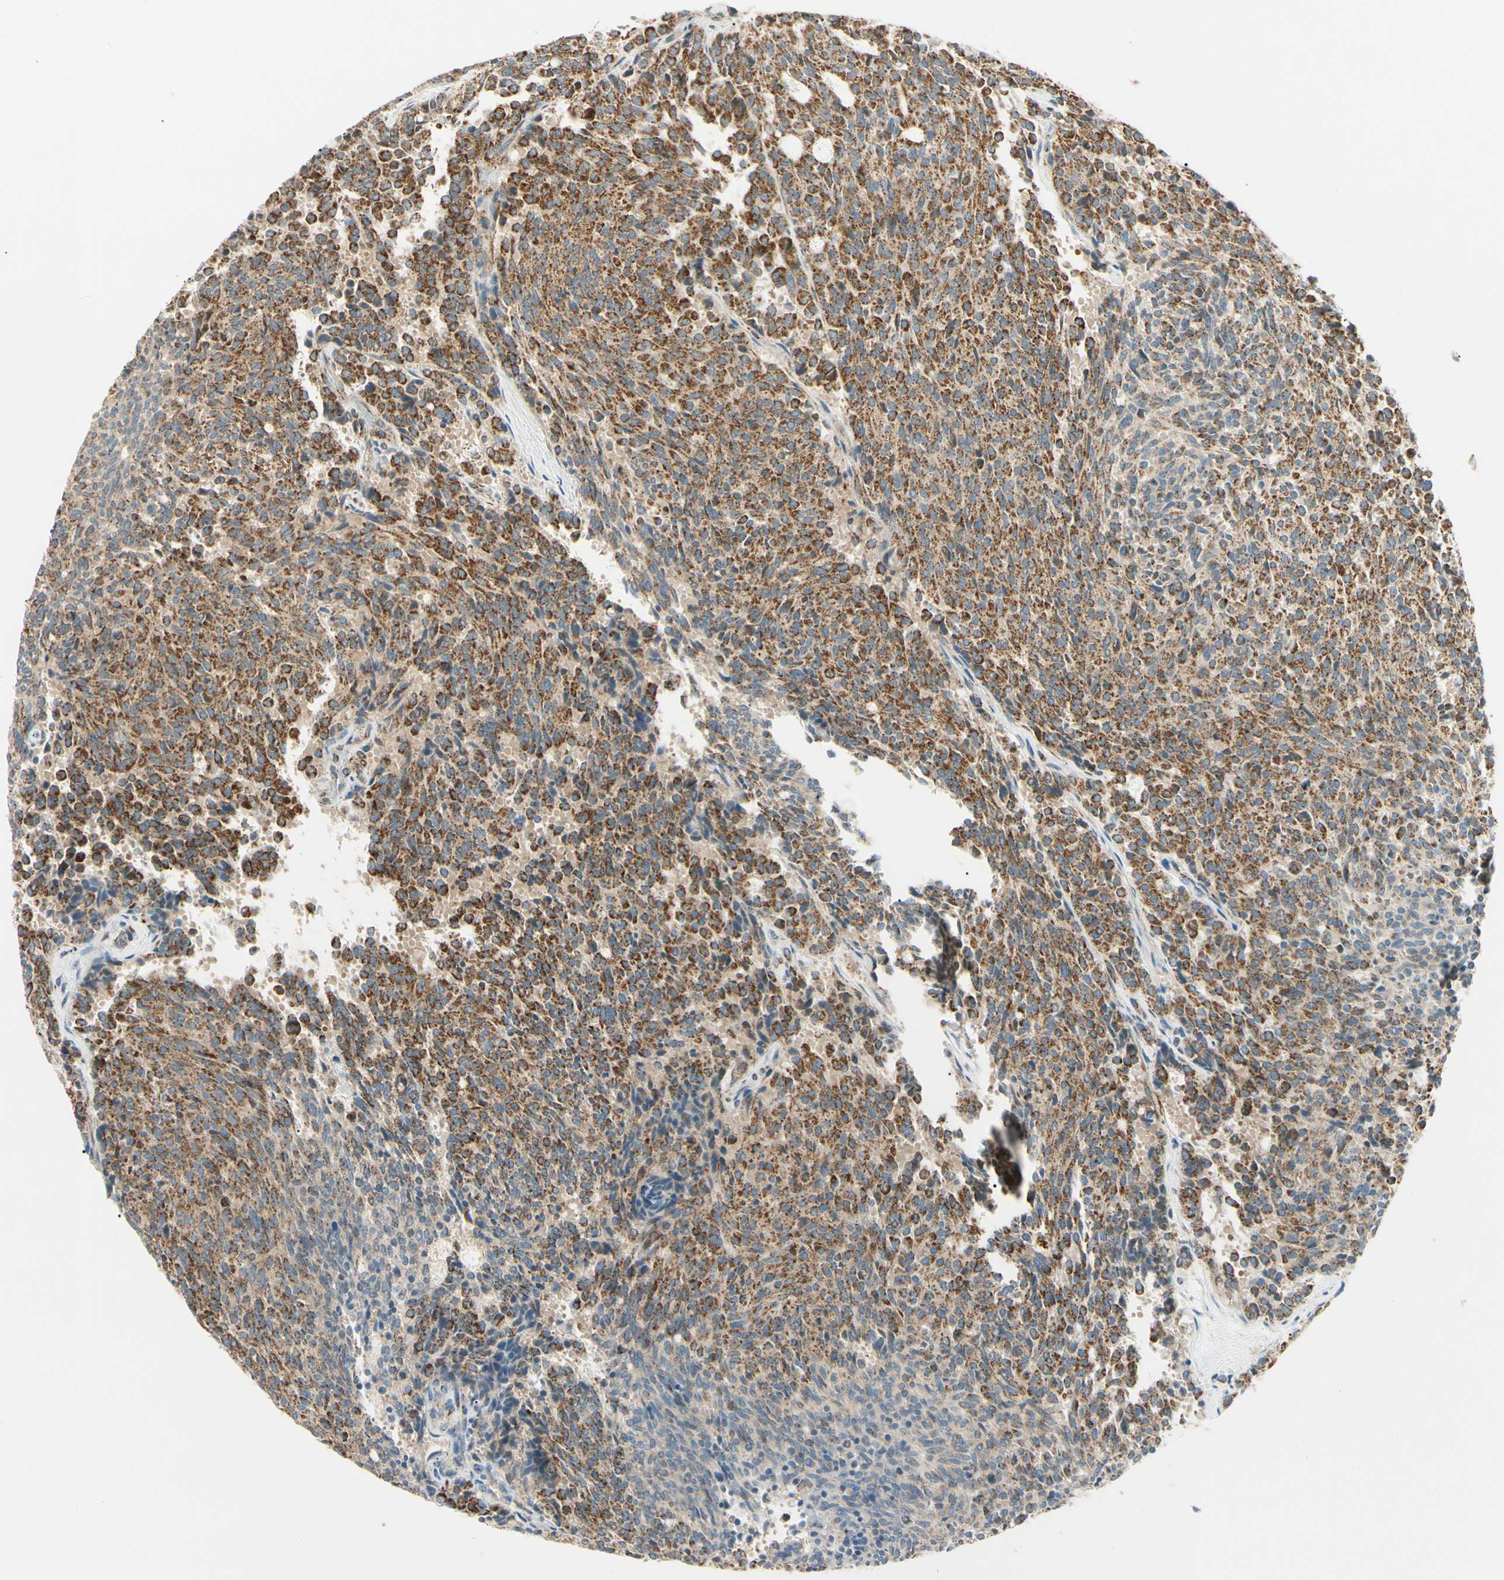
{"staining": {"intensity": "strong", "quantity": ">75%", "location": "cytoplasmic/membranous"}, "tissue": "carcinoid", "cell_type": "Tumor cells", "image_type": "cancer", "snomed": [{"axis": "morphology", "description": "Carcinoid, malignant, NOS"}, {"axis": "topography", "description": "Pancreas"}], "caption": "Tumor cells reveal high levels of strong cytoplasmic/membranous positivity in about >75% of cells in human carcinoid.", "gene": "TBC1D10A", "patient": {"sex": "female", "age": 54}}